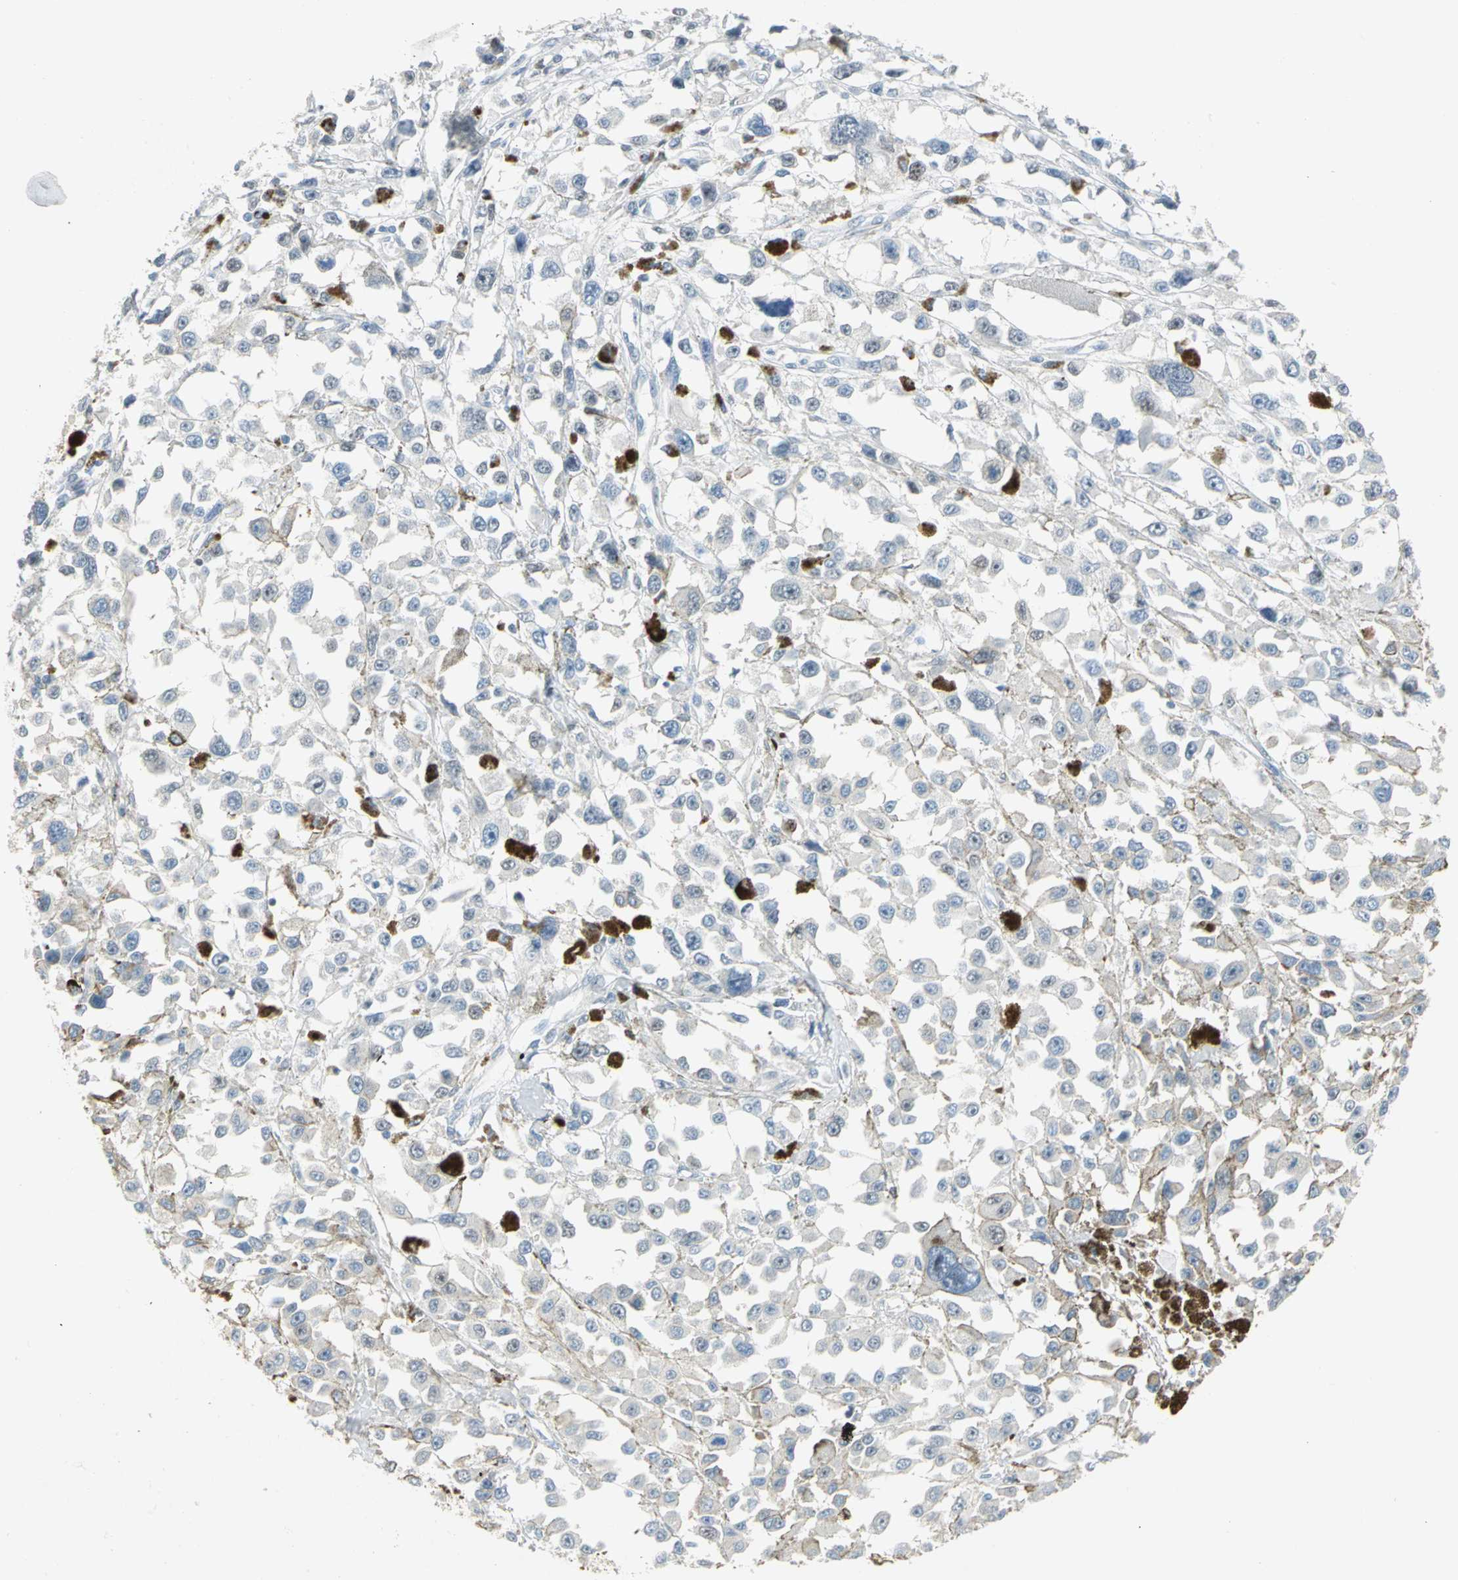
{"staining": {"intensity": "moderate", "quantity": "25%-75%", "location": "nuclear"}, "tissue": "melanoma", "cell_type": "Tumor cells", "image_type": "cancer", "snomed": [{"axis": "morphology", "description": "Malignant melanoma, Metastatic site"}, {"axis": "topography", "description": "Lymph node"}], "caption": "A medium amount of moderate nuclear expression is appreciated in approximately 25%-75% of tumor cells in melanoma tissue. The protein is stained brown, and the nuclei are stained in blue (DAB IHC with brightfield microscopy, high magnification).", "gene": "NAB2", "patient": {"sex": "male", "age": 59}}